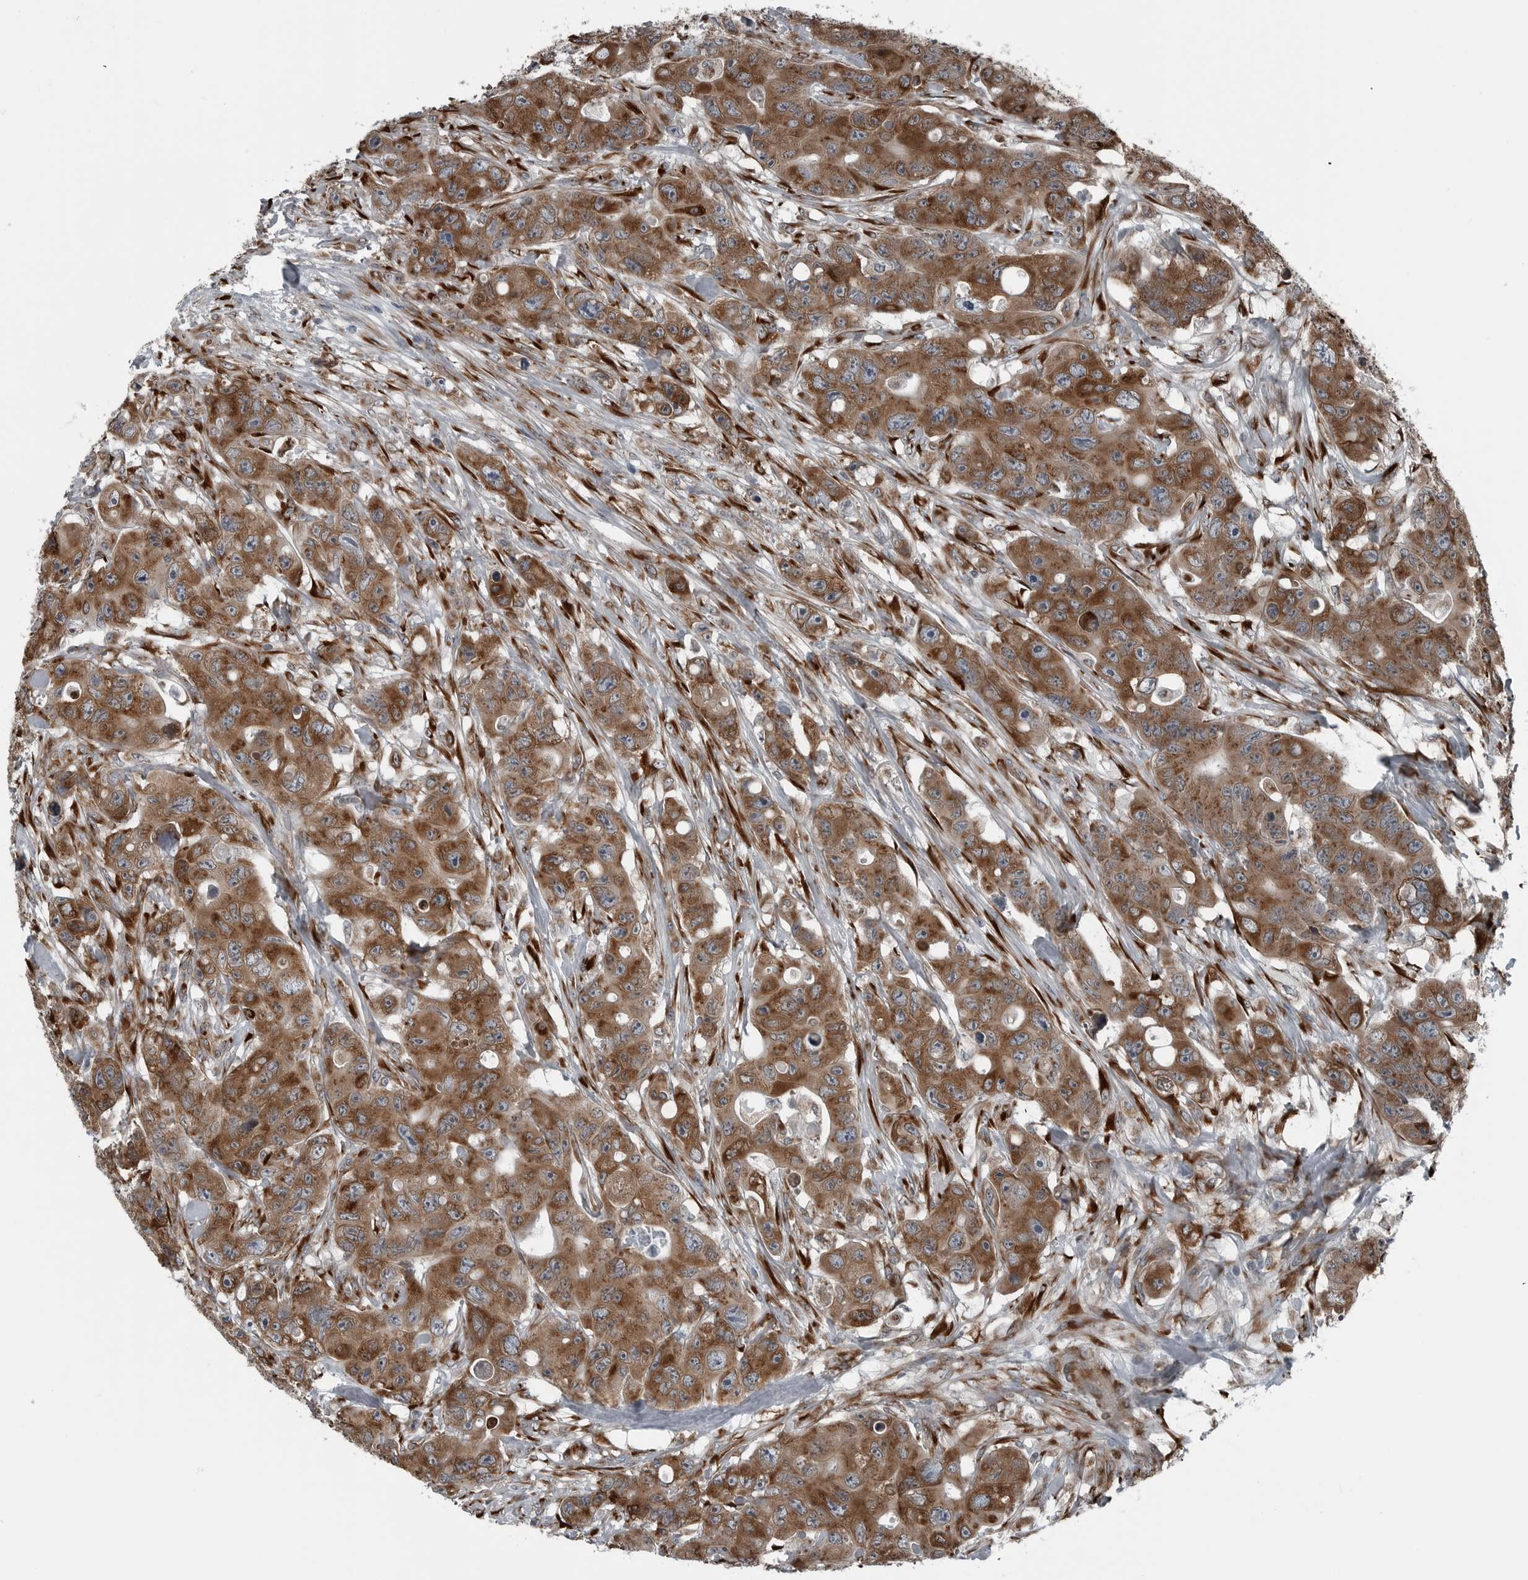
{"staining": {"intensity": "moderate", "quantity": ">75%", "location": "cytoplasmic/membranous"}, "tissue": "colorectal cancer", "cell_type": "Tumor cells", "image_type": "cancer", "snomed": [{"axis": "morphology", "description": "Adenocarcinoma, NOS"}, {"axis": "topography", "description": "Colon"}], "caption": "A photomicrograph of human colorectal adenocarcinoma stained for a protein demonstrates moderate cytoplasmic/membranous brown staining in tumor cells.", "gene": "CEP85", "patient": {"sex": "female", "age": 46}}